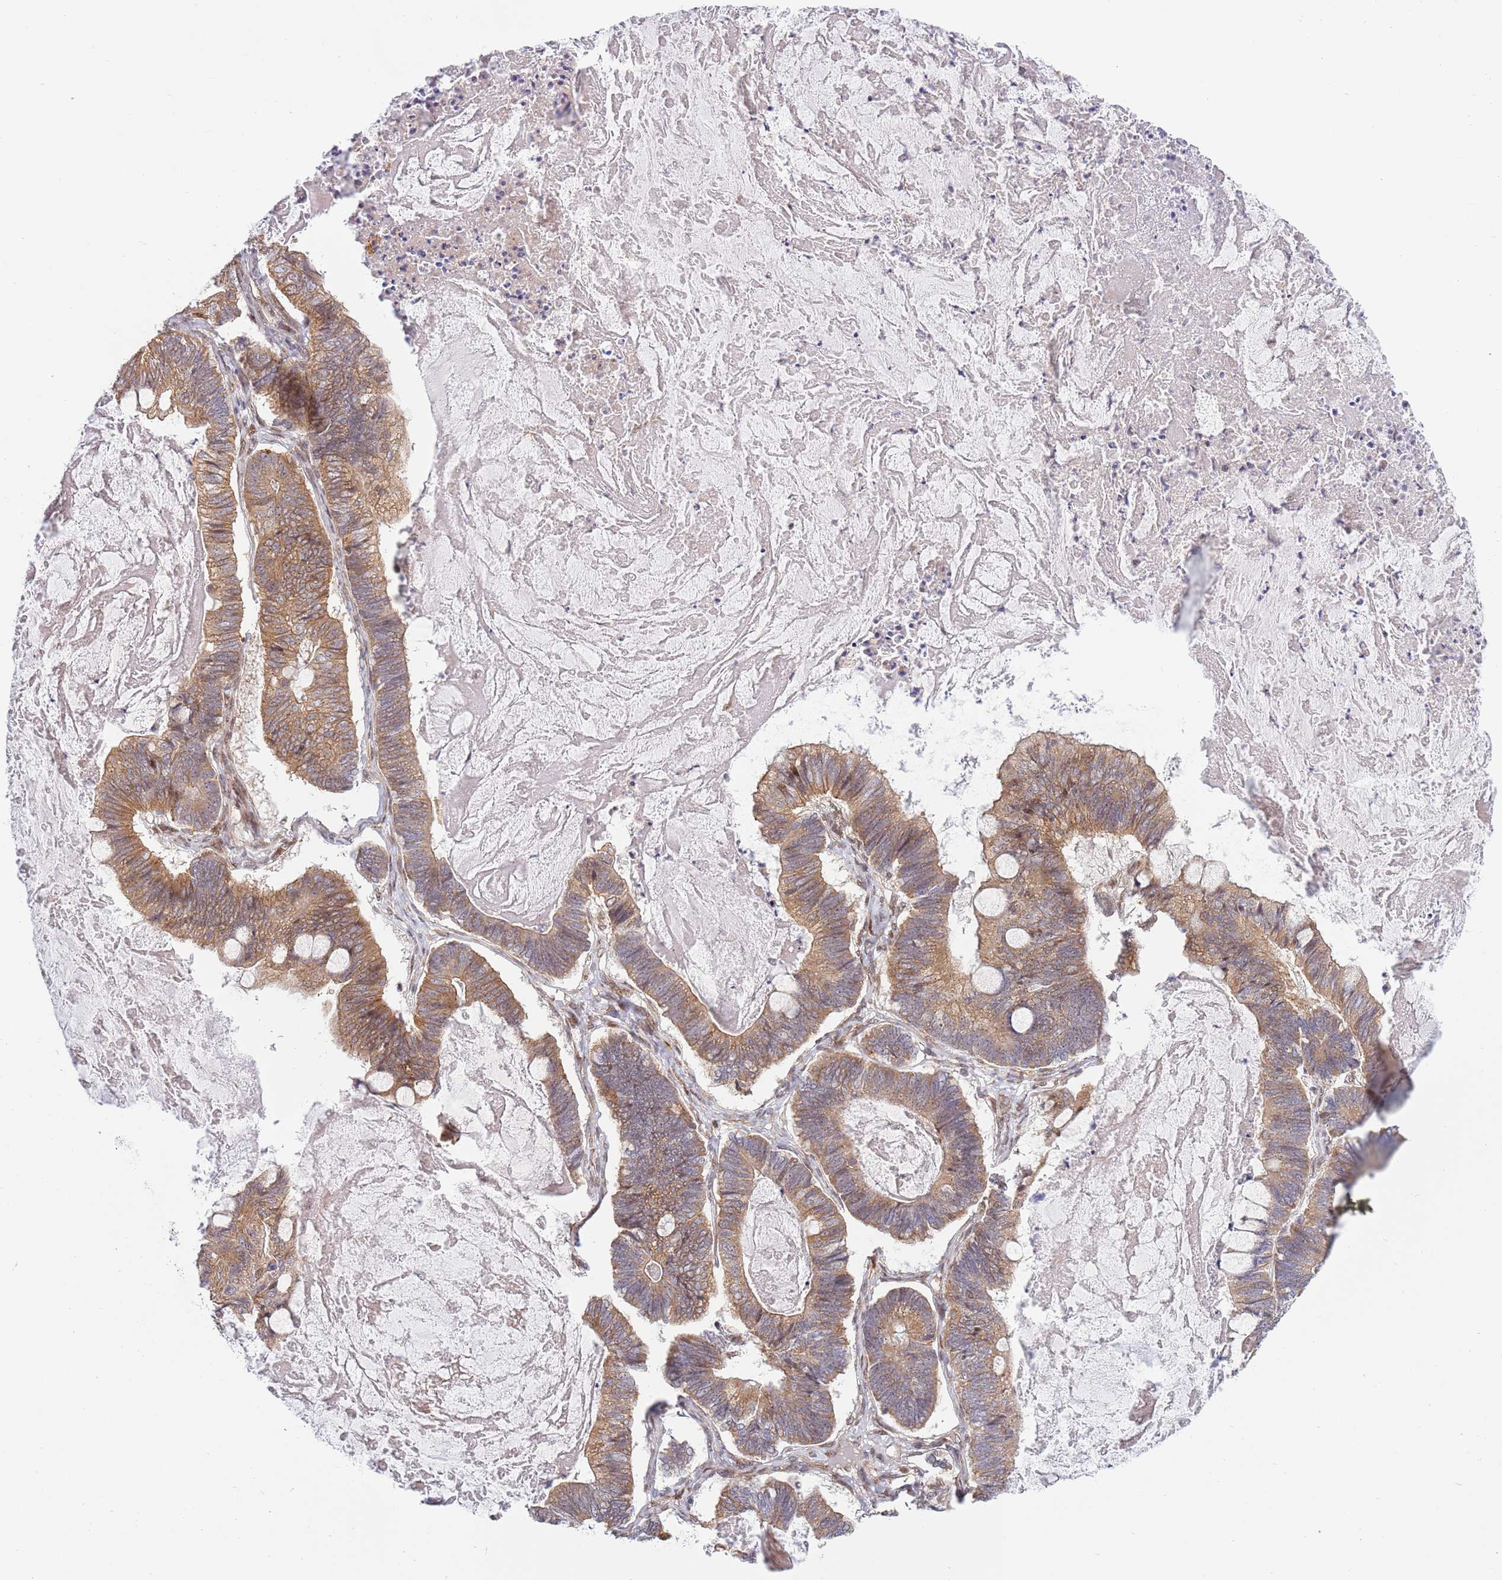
{"staining": {"intensity": "moderate", "quantity": ">75%", "location": "cytoplasmic/membranous"}, "tissue": "ovarian cancer", "cell_type": "Tumor cells", "image_type": "cancer", "snomed": [{"axis": "morphology", "description": "Cystadenocarcinoma, mucinous, NOS"}, {"axis": "topography", "description": "Ovary"}], "caption": "Protein expression analysis of ovarian cancer demonstrates moderate cytoplasmic/membranous expression in about >75% of tumor cells. (DAB IHC with brightfield microscopy, high magnification).", "gene": "TBX10", "patient": {"sex": "female", "age": 61}}